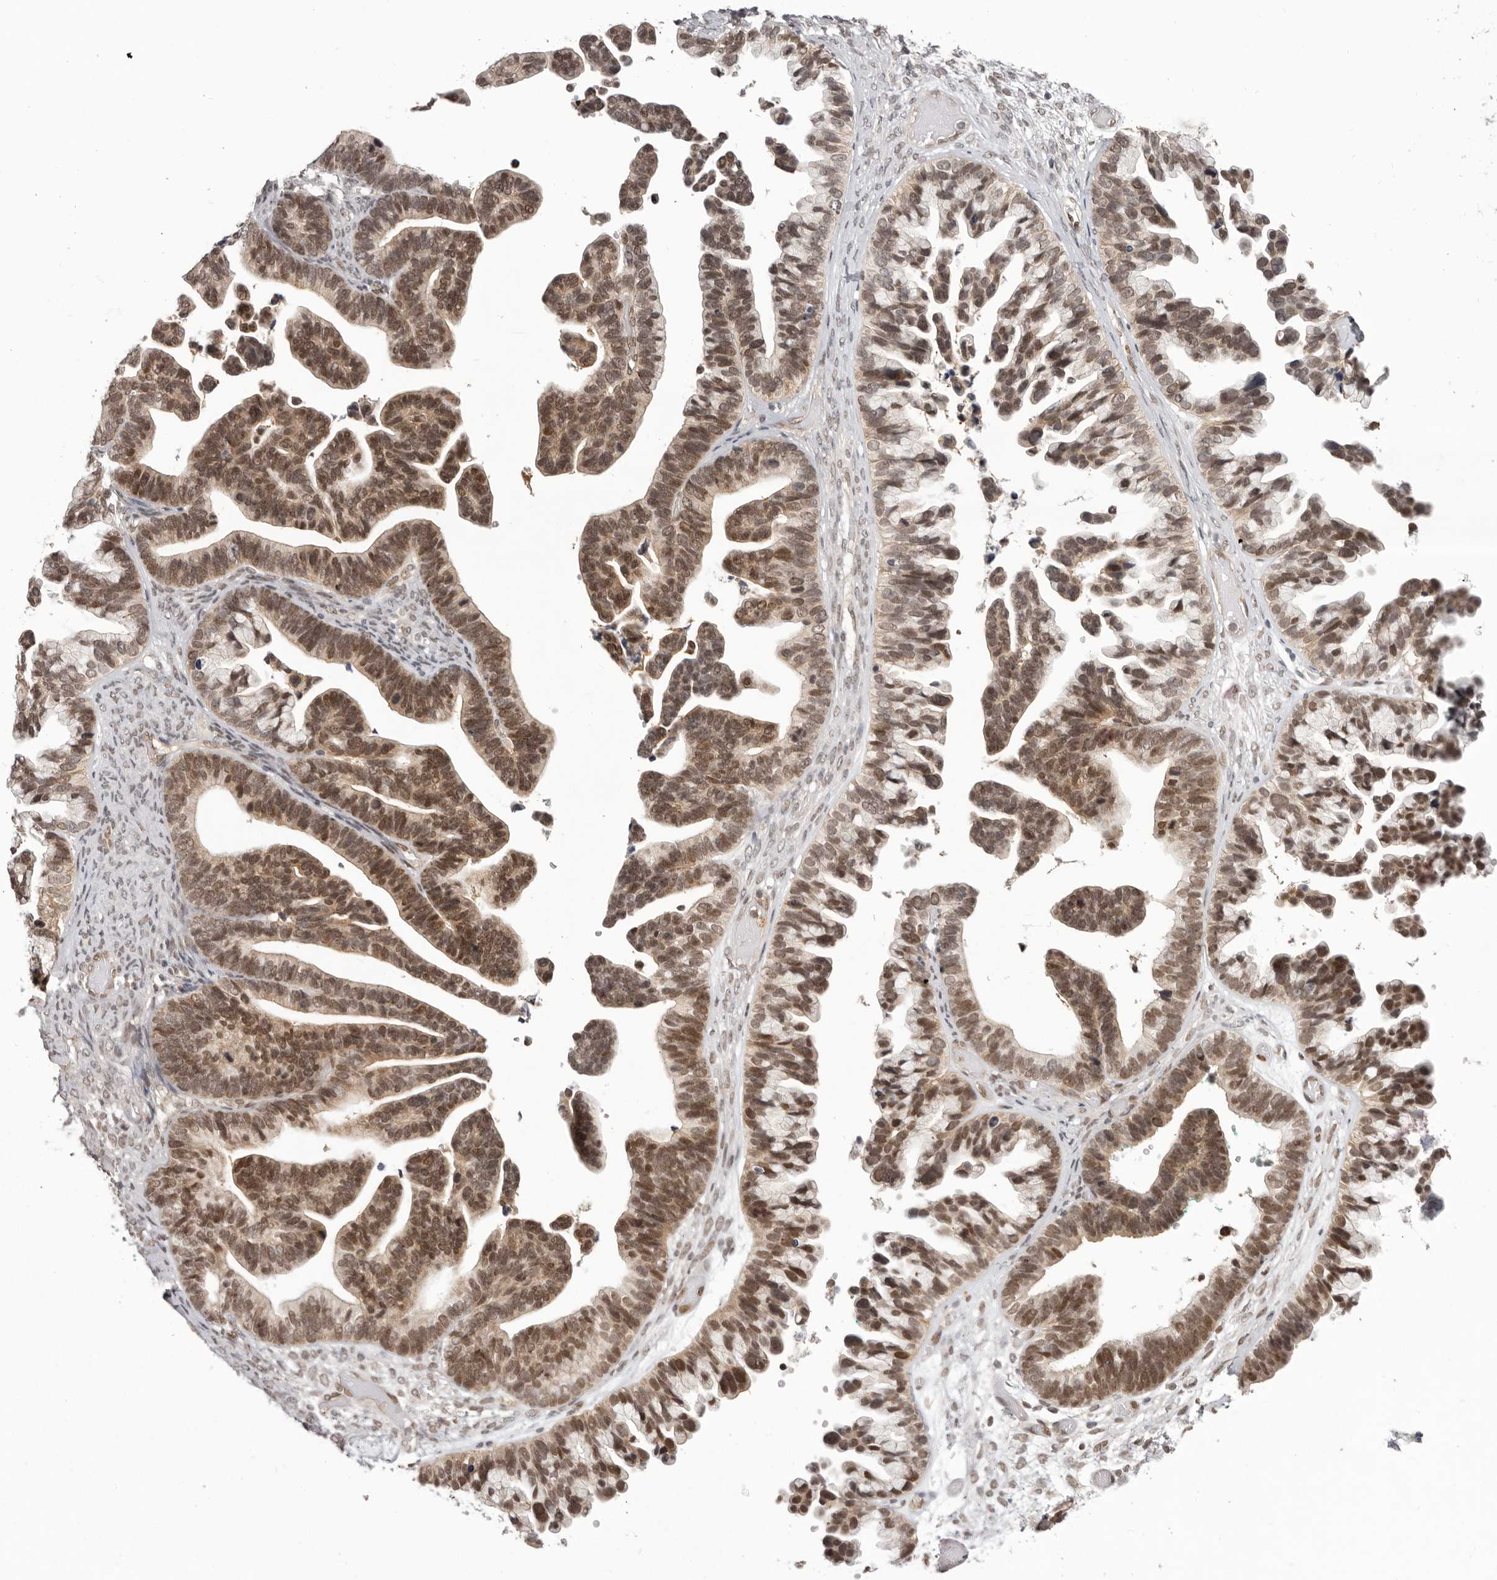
{"staining": {"intensity": "moderate", "quantity": ">75%", "location": "cytoplasmic/membranous,nuclear"}, "tissue": "ovarian cancer", "cell_type": "Tumor cells", "image_type": "cancer", "snomed": [{"axis": "morphology", "description": "Cystadenocarcinoma, serous, NOS"}, {"axis": "topography", "description": "Ovary"}], "caption": "Ovarian cancer (serous cystadenocarcinoma) stained with a brown dye reveals moderate cytoplasmic/membranous and nuclear positive staining in approximately >75% of tumor cells.", "gene": "RNF2", "patient": {"sex": "female", "age": 56}}